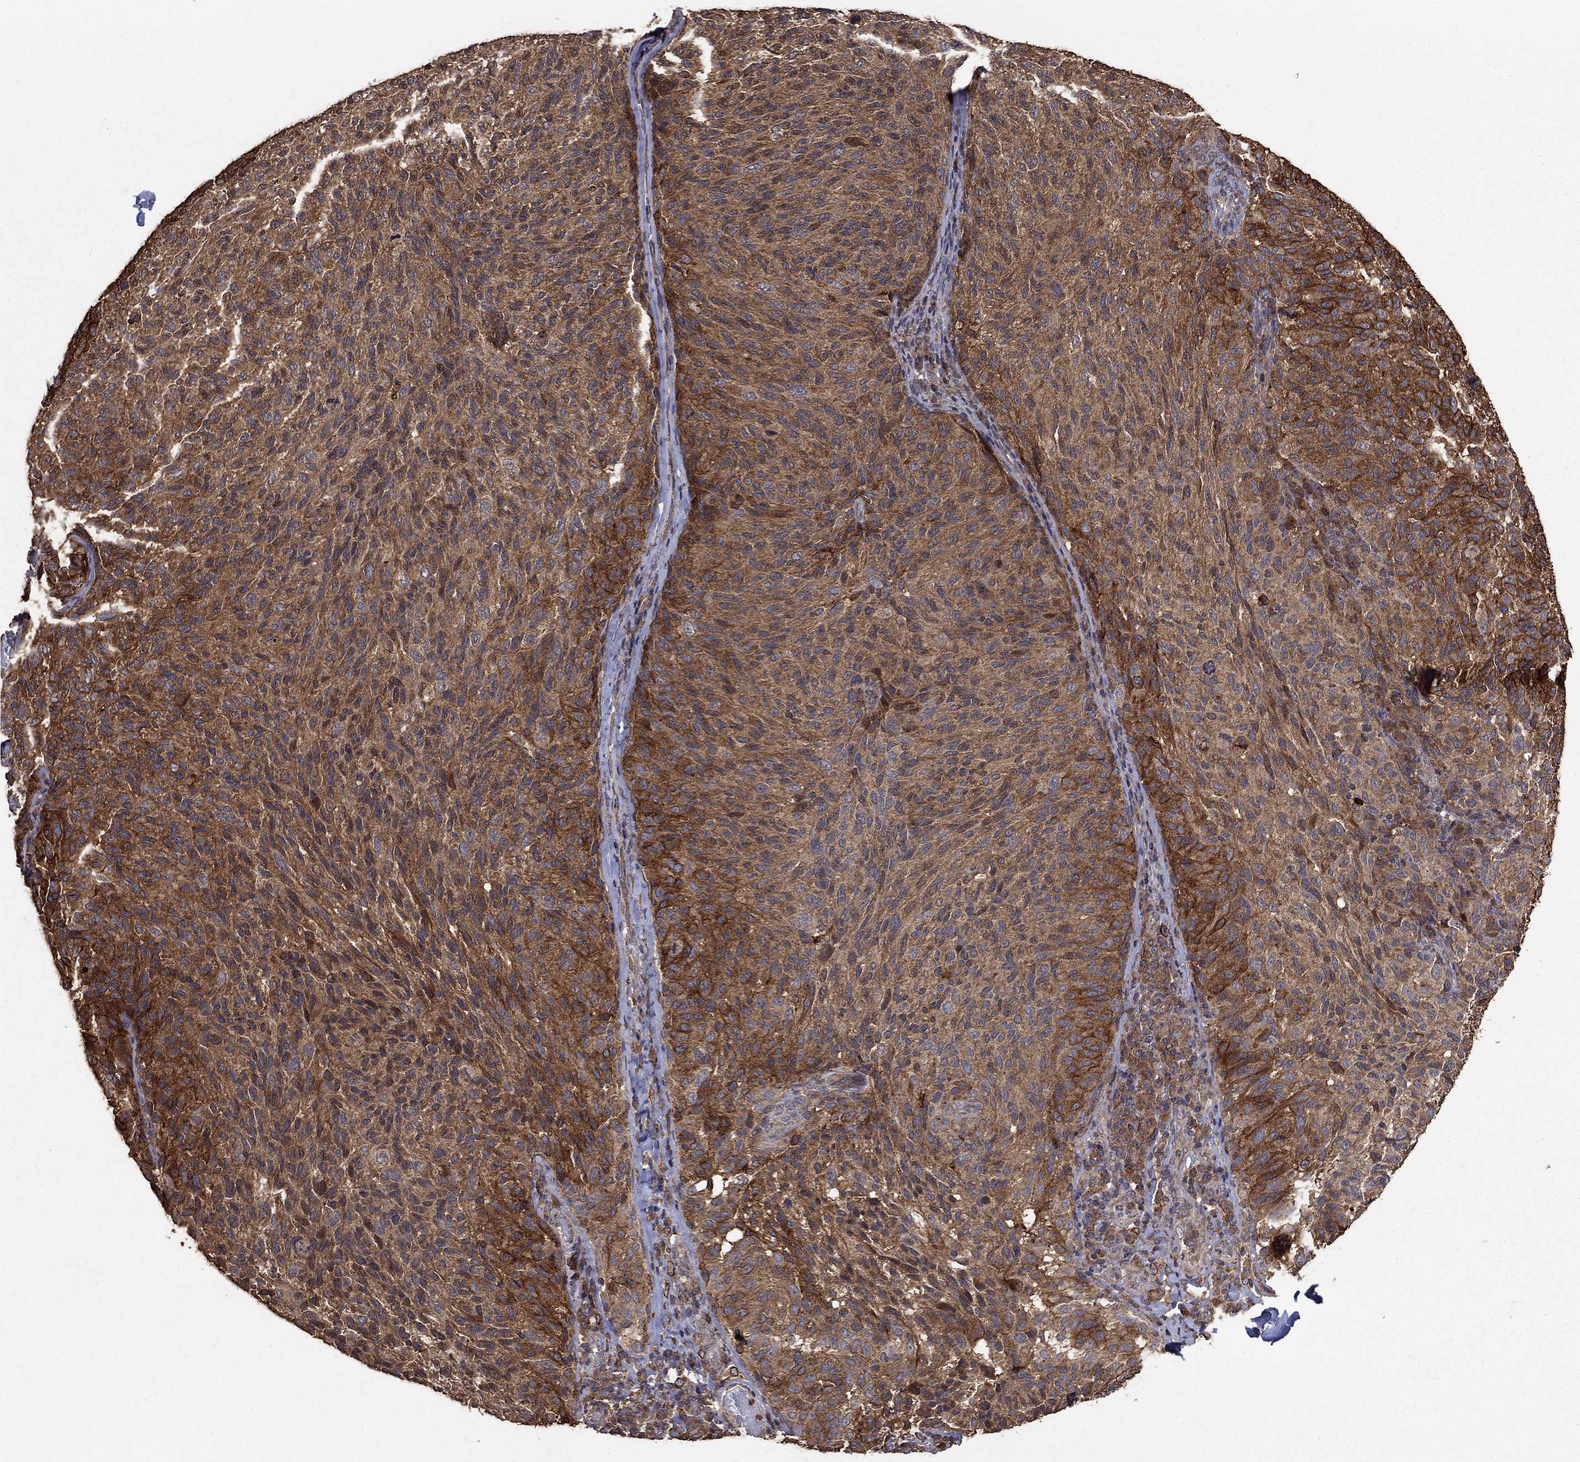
{"staining": {"intensity": "strong", "quantity": ">75%", "location": "cytoplasmic/membranous"}, "tissue": "melanoma", "cell_type": "Tumor cells", "image_type": "cancer", "snomed": [{"axis": "morphology", "description": "Malignant melanoma, NOS"}, {"axis": "topography", "description": "Skin"}], "caption": "Melanoma stained with DAB (3,3'-diaminobenzidine) immunohistochemistry reveals high levels of strong cytoplasmic/membranous expression in approximately >75% of tumor cells. (DAB (3,3'-diaminobenzidine) IHC, brown staining for protein, blue staining for nuclei).", "gene": "IFRD1", "patient": {"sex": "female", "age": 73}}